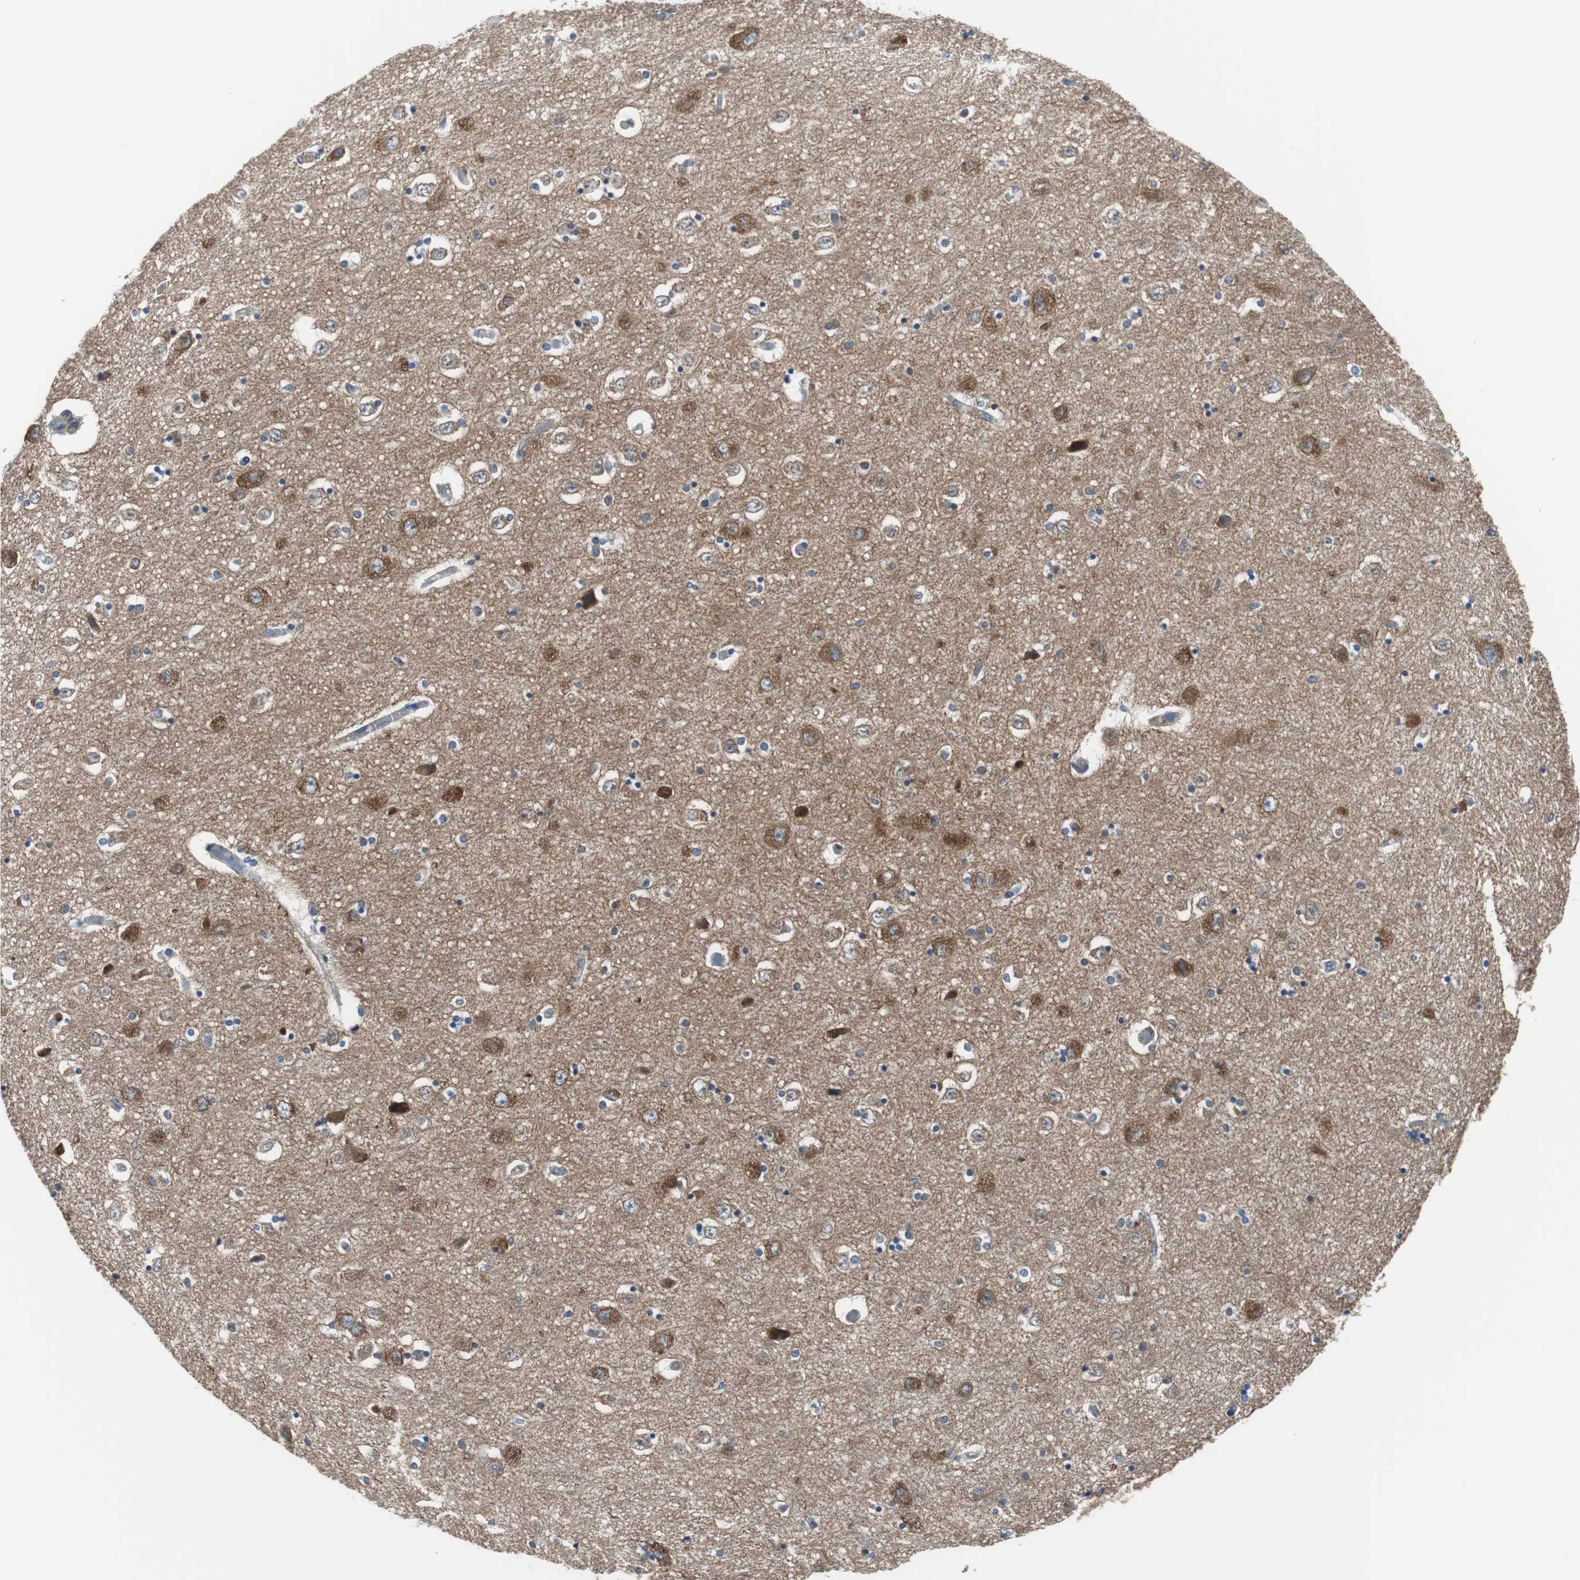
{"staining": {"intensity": "moderate", "quantity": "<25%", "location": "cytoplasmic/membranous"}, "tissue": "hippocampus", "cell_type": "Glial cells", "image_type": "normal", "snomed": [{"axis": "morphology", "description": "Normal tissue, NOS"}, {"axis": "topography", "description": "Hippocampus"}], "caption": "IHC (DAB) staining of unremarkable human hippocampus reveals moderate cytoplasmic/membranous protein expression in approximately <25% of glial cells. (DAB = brown stain, brightfield microscopy at high magnification).", "gene": "BRAF", "patient": {"sex": "female", "age": 54}}